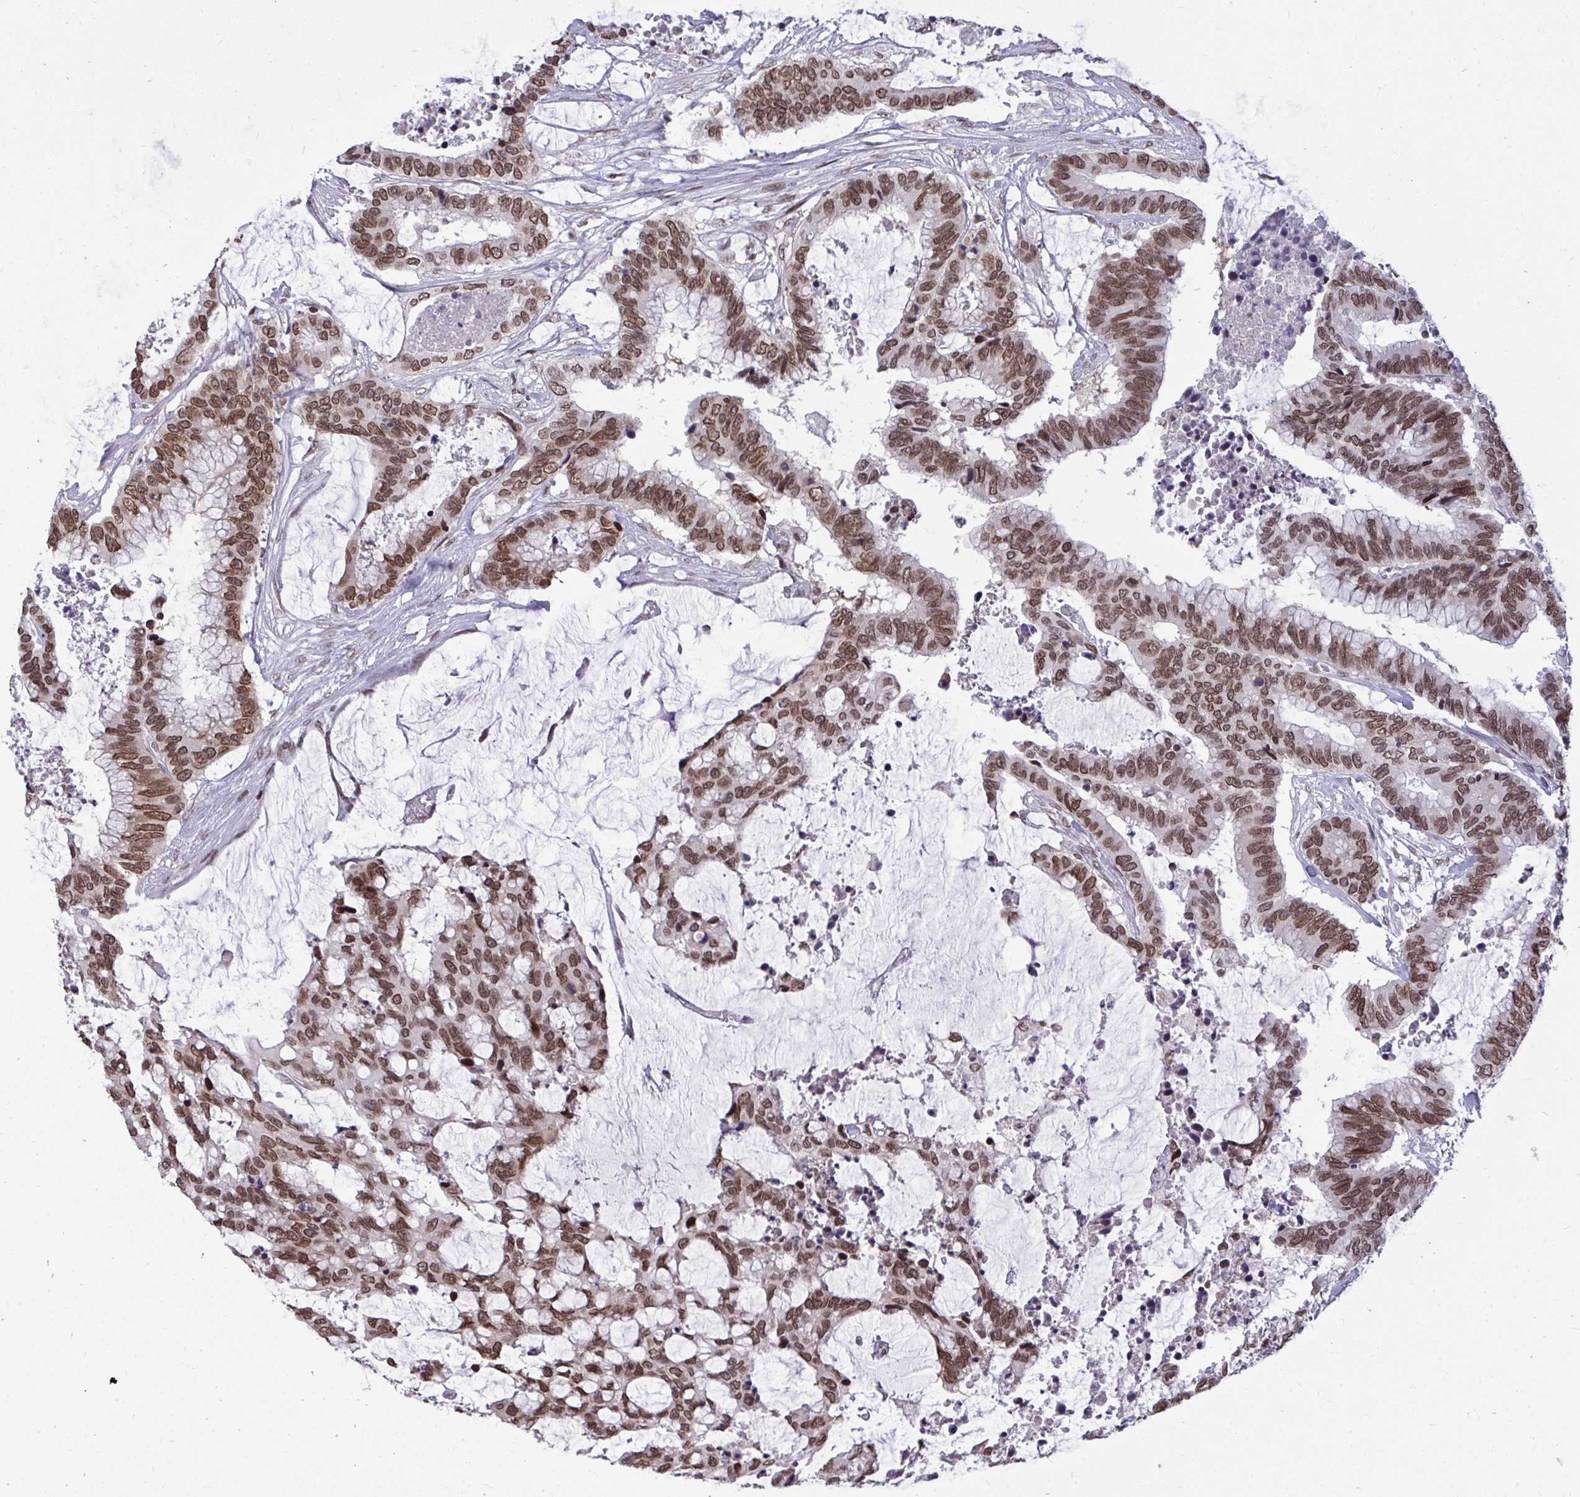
{"staining": {"intensity": "moderate", "quantity": ">75%", "location": "nuclear"}, "tissue": "colorectal cancer", "cell_type": "Tumor cells", "image_type": "cancer", "snomed": [{"axis": "morphology", "description": "Adenocarcinoma, NOS"}, {"axis": "topography", "description": "Rectum"}], "caption": "IHC of human colorectal cancer (adenocarcinoma) shows medium levels of moderate nuclear expression in about >75% of tumor cells.", "gene": "JPT1", "patient": {"sex": "female", "age": 59}}